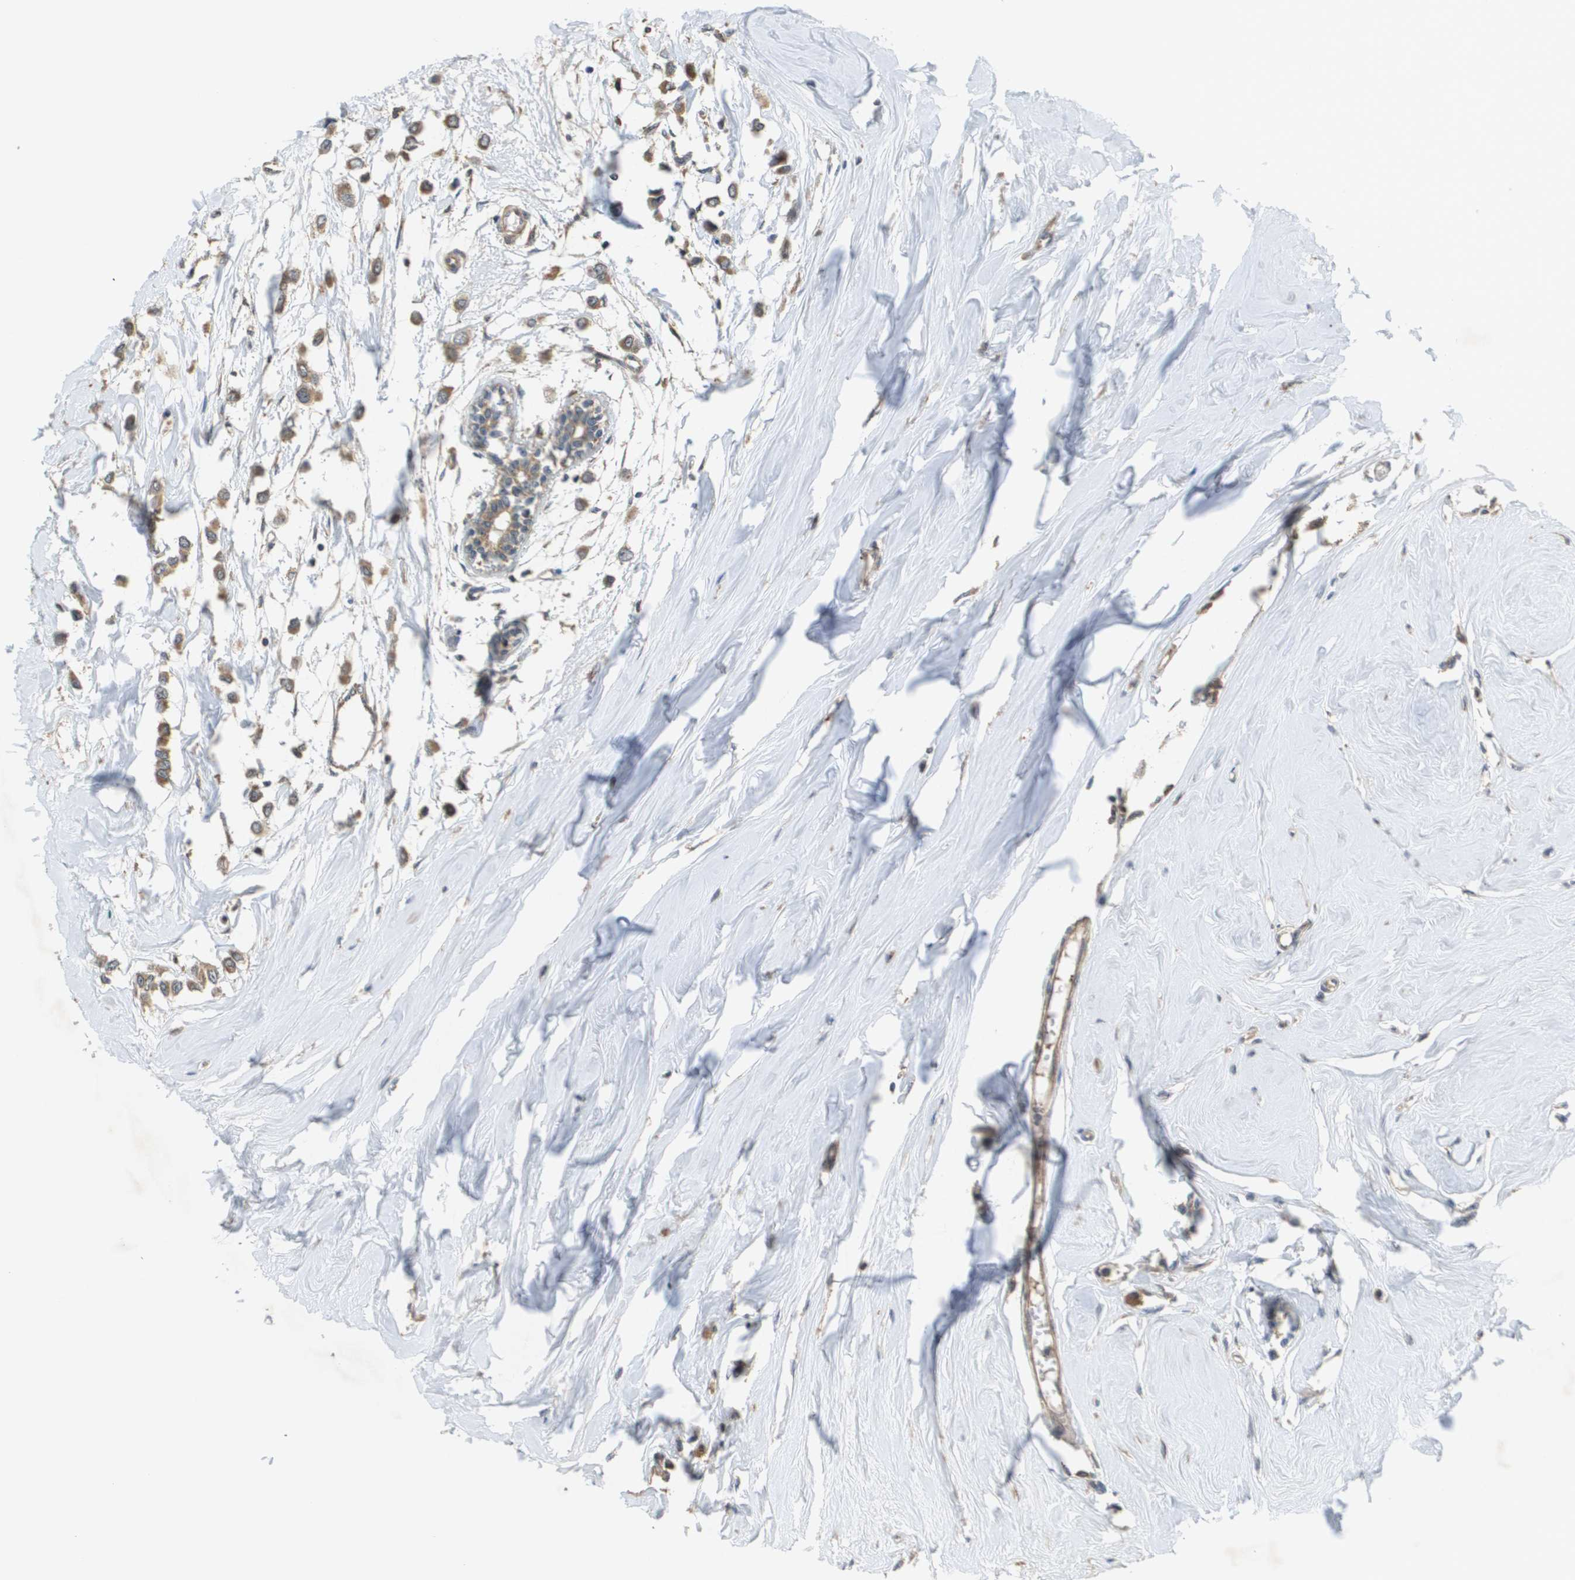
{"staining": {"intensity": "moderate", "quantity": ">75%", "location": "cytoplasmic/membranous"}, "tissue": "breast cancer", "cell_type": "Tumor cells", "image_type": "cancer", "snomed": [{"axis": "morphology", "description": "Lobular carcinoma"}, {"axis": "topography", "description": "Breast"}], "caption": "Protein staining of breast cancer tissue displays moderate cytoplasmic/membranous staining in approximately >75% of tumor cells. The staining was performed using DAB to visualize the protein expression in brown, while the nuclei were stained in blue with hematoxylin (Magnification: 20x).", "gene": "RBM38", "patient": {"sex": "female", "age": 51}}